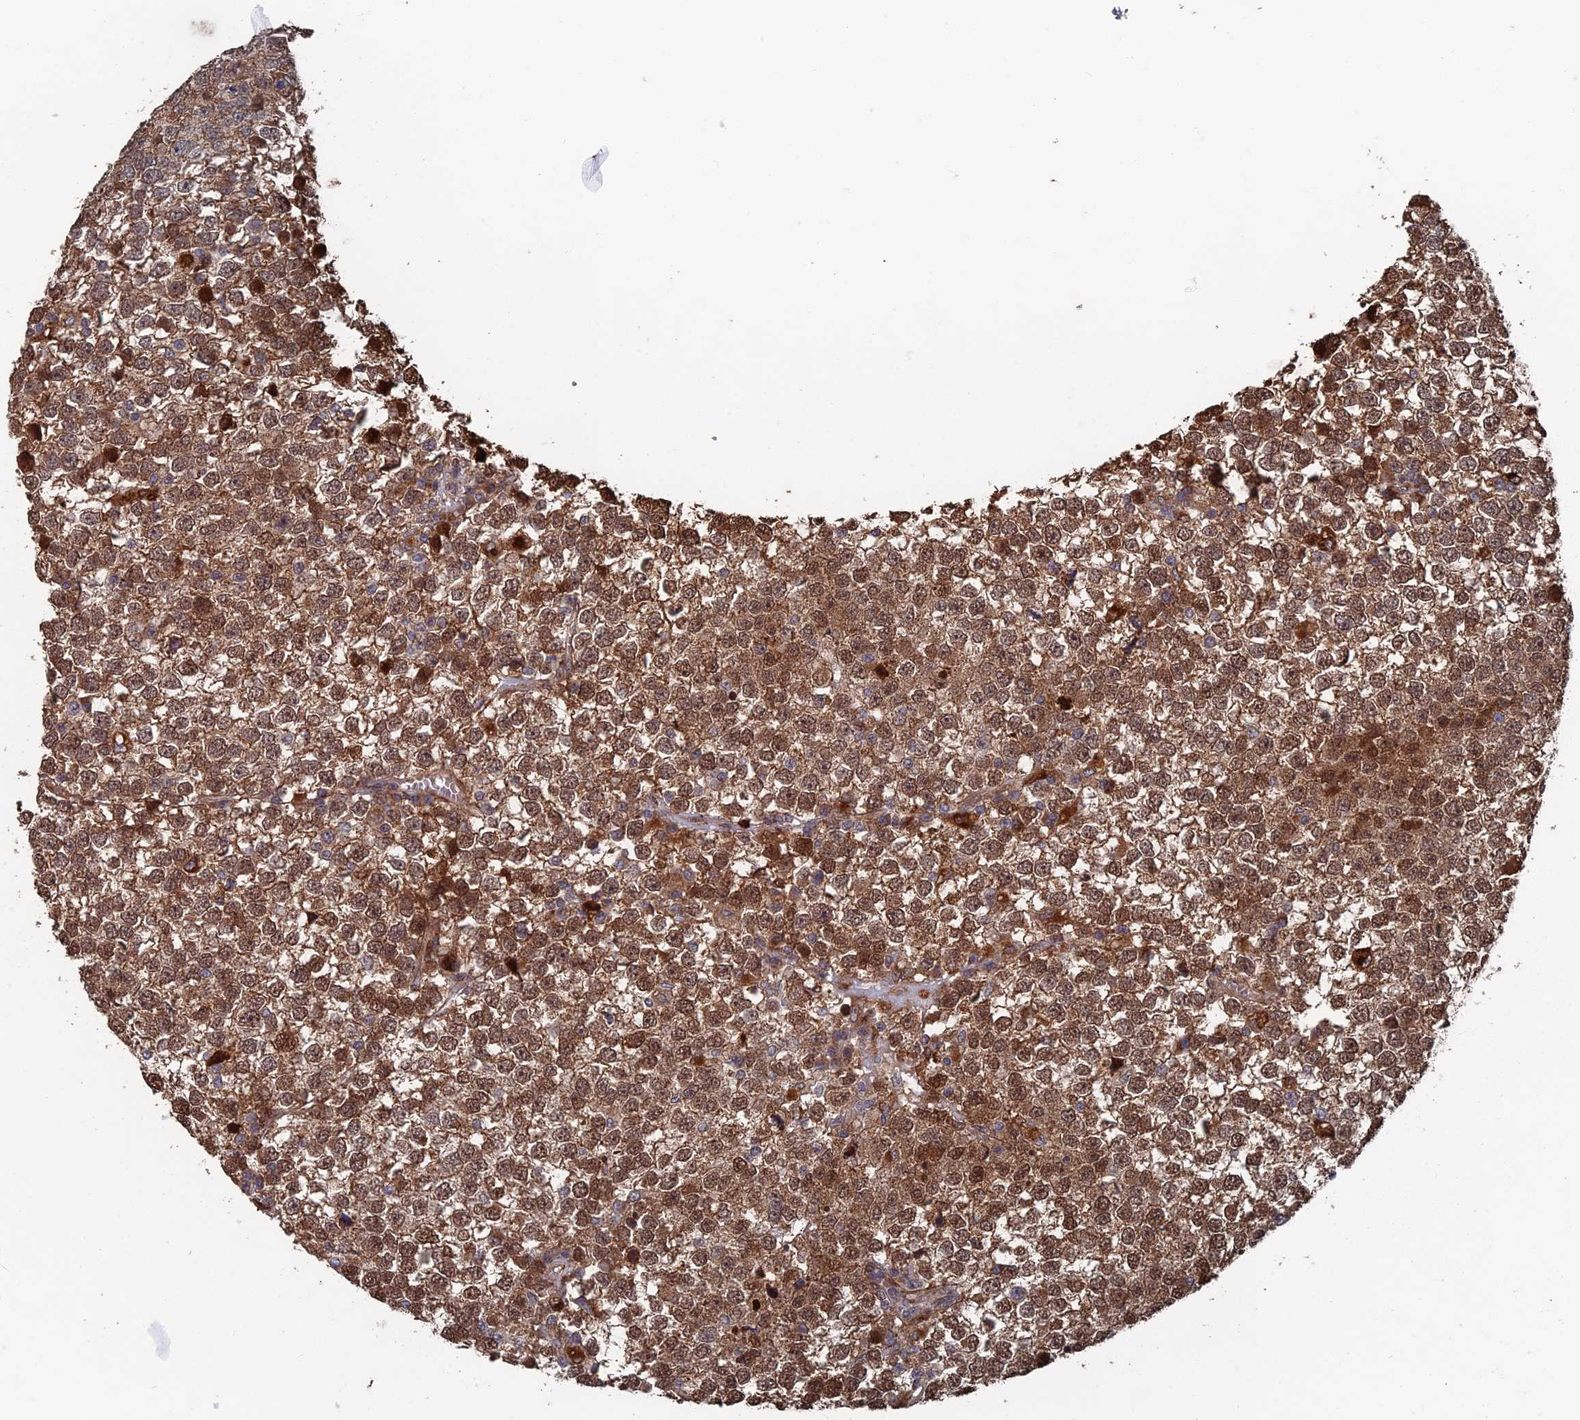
{"staining": {"intensity": "strong", "quantity": ">75%", "location": "cytoplasmic/membranous,nuclear"}, "tissue": "testis cancer", "cell_type": "Tumor cells", "image_type": "cancer", "snomed": [{"axis": "morphology", "description": "Seminoma, NOS"}, {"axis": "topography", "description": "Testis"}], "caption": "Human seminoma (testis) stained with a brown dye shows strong cytoplasmic/membranous and nuclear positive positivity in approximately >75% of tumor cells.", "gene": "GTF2IRD1", "patient": {"sex": "male", "age": 65}}